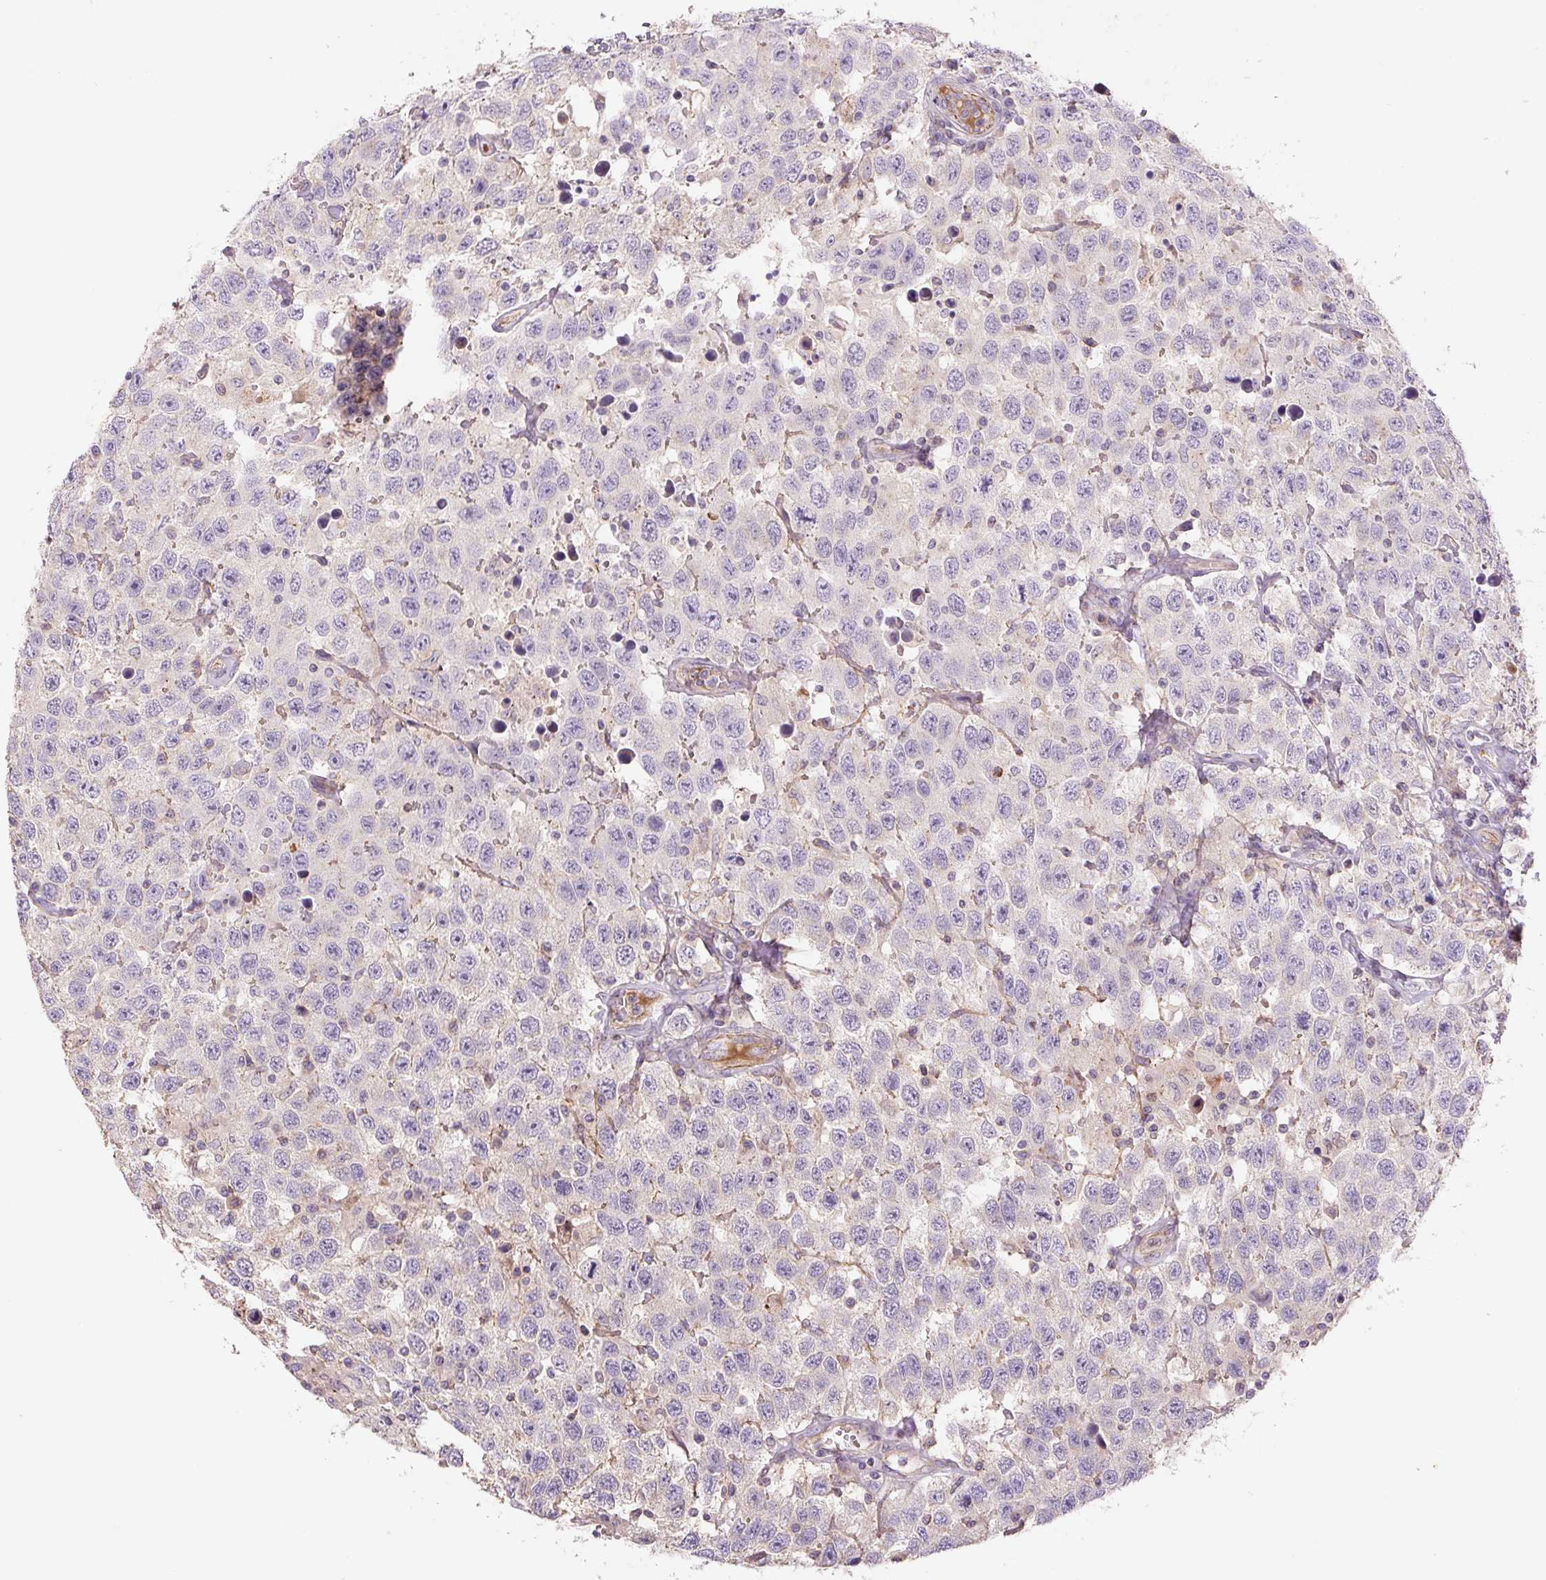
{"staining": {"intensity": "negative", "quantity": "none", "location": "none"}, "tissue": "testis cancer", "cell_type": "Tumor cells", "image_type": "cancer", "snomed": [{"axis": "morphology", "description": "Seminoma, NOS"}, {"axis": "topography", "description": "Testis"}], "caption": "Immunohistochemistry micrograph of neoplastic tissue: seminoma (testis) stained with DAB reveals no significant protein expression in tumor cells. Nuclei are stained in blue.", "gene": "CCNI2", "patient": {"sex": "male", "age": 41}}